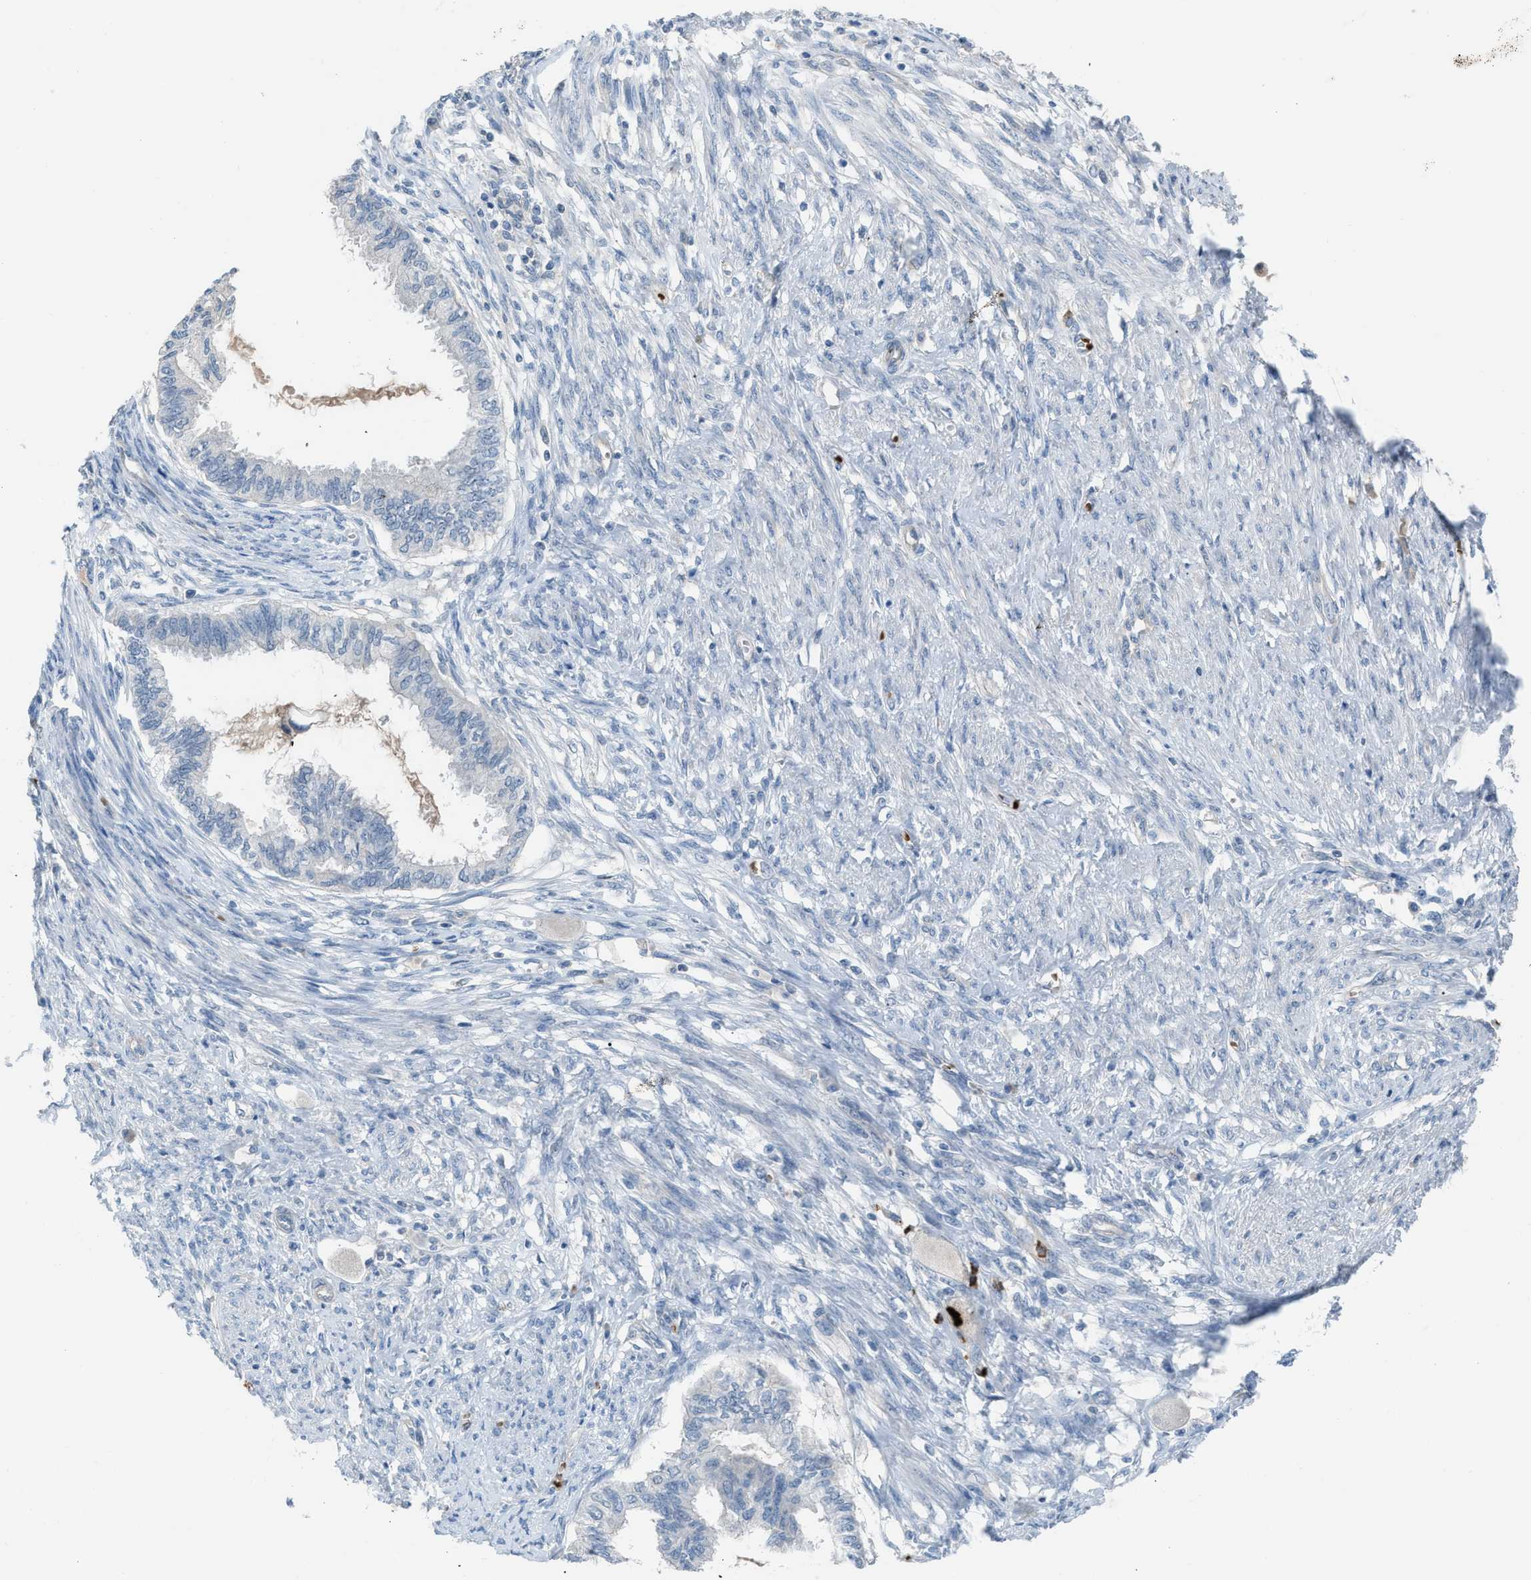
{"staining": {"intensity": "negative", "quantity": "none", "location": "none"}, "tissue": "cervical cancer", "cell_type": "Tumor cells", "image_type": "cancer", "snomed": [{"axis": "morphology", "description": "Normal tissue, NOS"}, {"axis": "morphology", "description": "Adenocarcinoma, NOS"}, {"axis": "topography", "description": "Cervix"}, {"axis": "topography", "description": "Endometrium"}], "caption": "Tumor cells show no significant positivity in cervical cancer (adenocarcinoma).", "gene": "CFAP77", "patient": {"sex": "female", "age": 86}}